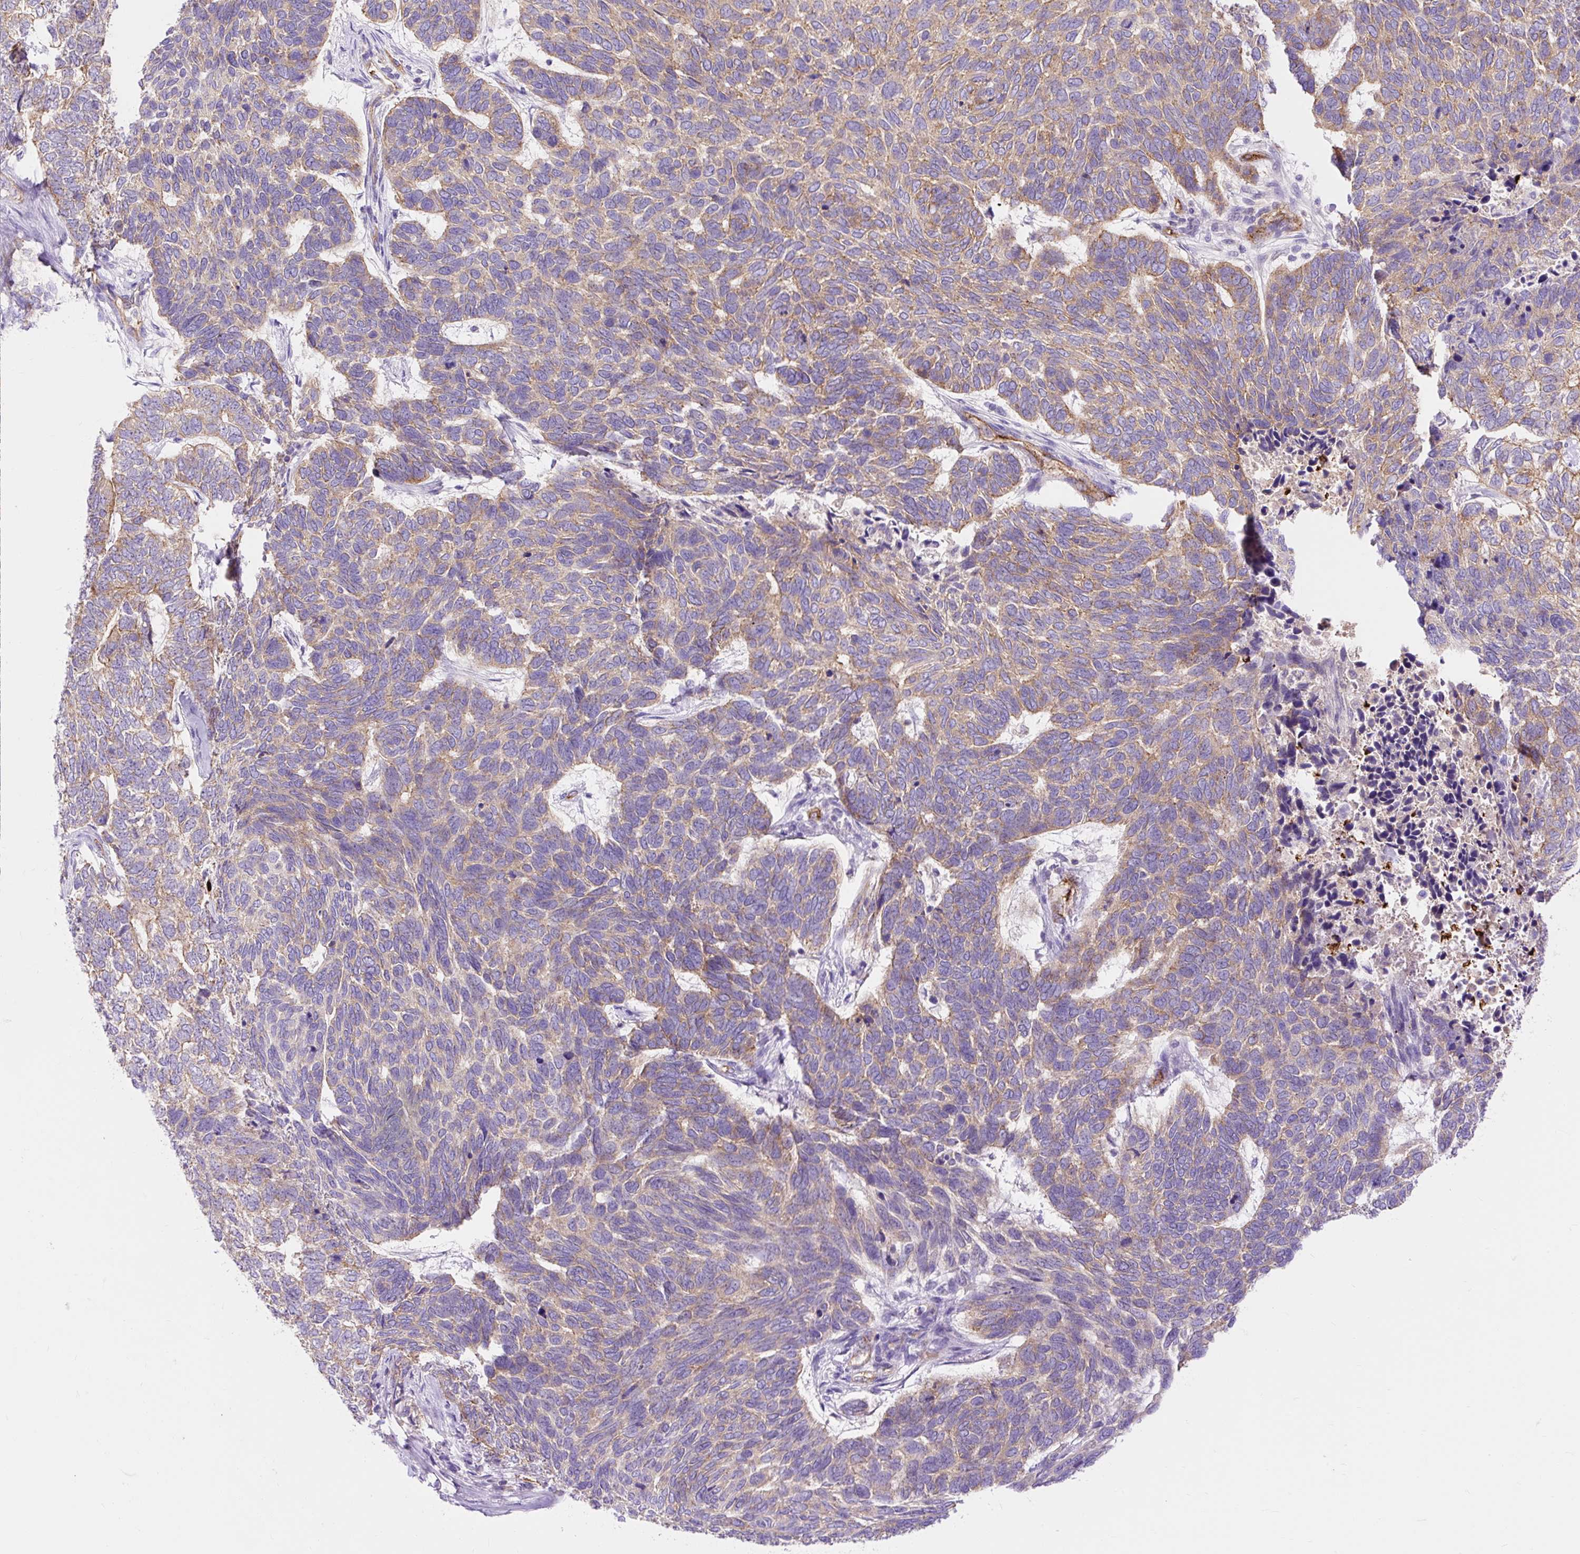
{"staining": {"intensity": "moderate", "quantity": "25%-75%", "location": "cytoplasmic/membranous"}, "tissue": "skin cancer", "cell_type": "Tumor cells", "image_type": "cancer", "snomed": [{"axis": "morphology", "description": "Basal cell carcinoma"}, {"axis": "topography", "description": "Skin"}], "caption": "Immunohistochemical staining of human basal cell carcinoma (skin) displays medium levels of moderate cytoplasmic/membranous expression in about 25%-75% of tumor cells.", "gene": "HIP1R", "patient": {"sex": "female", "age": 65}}